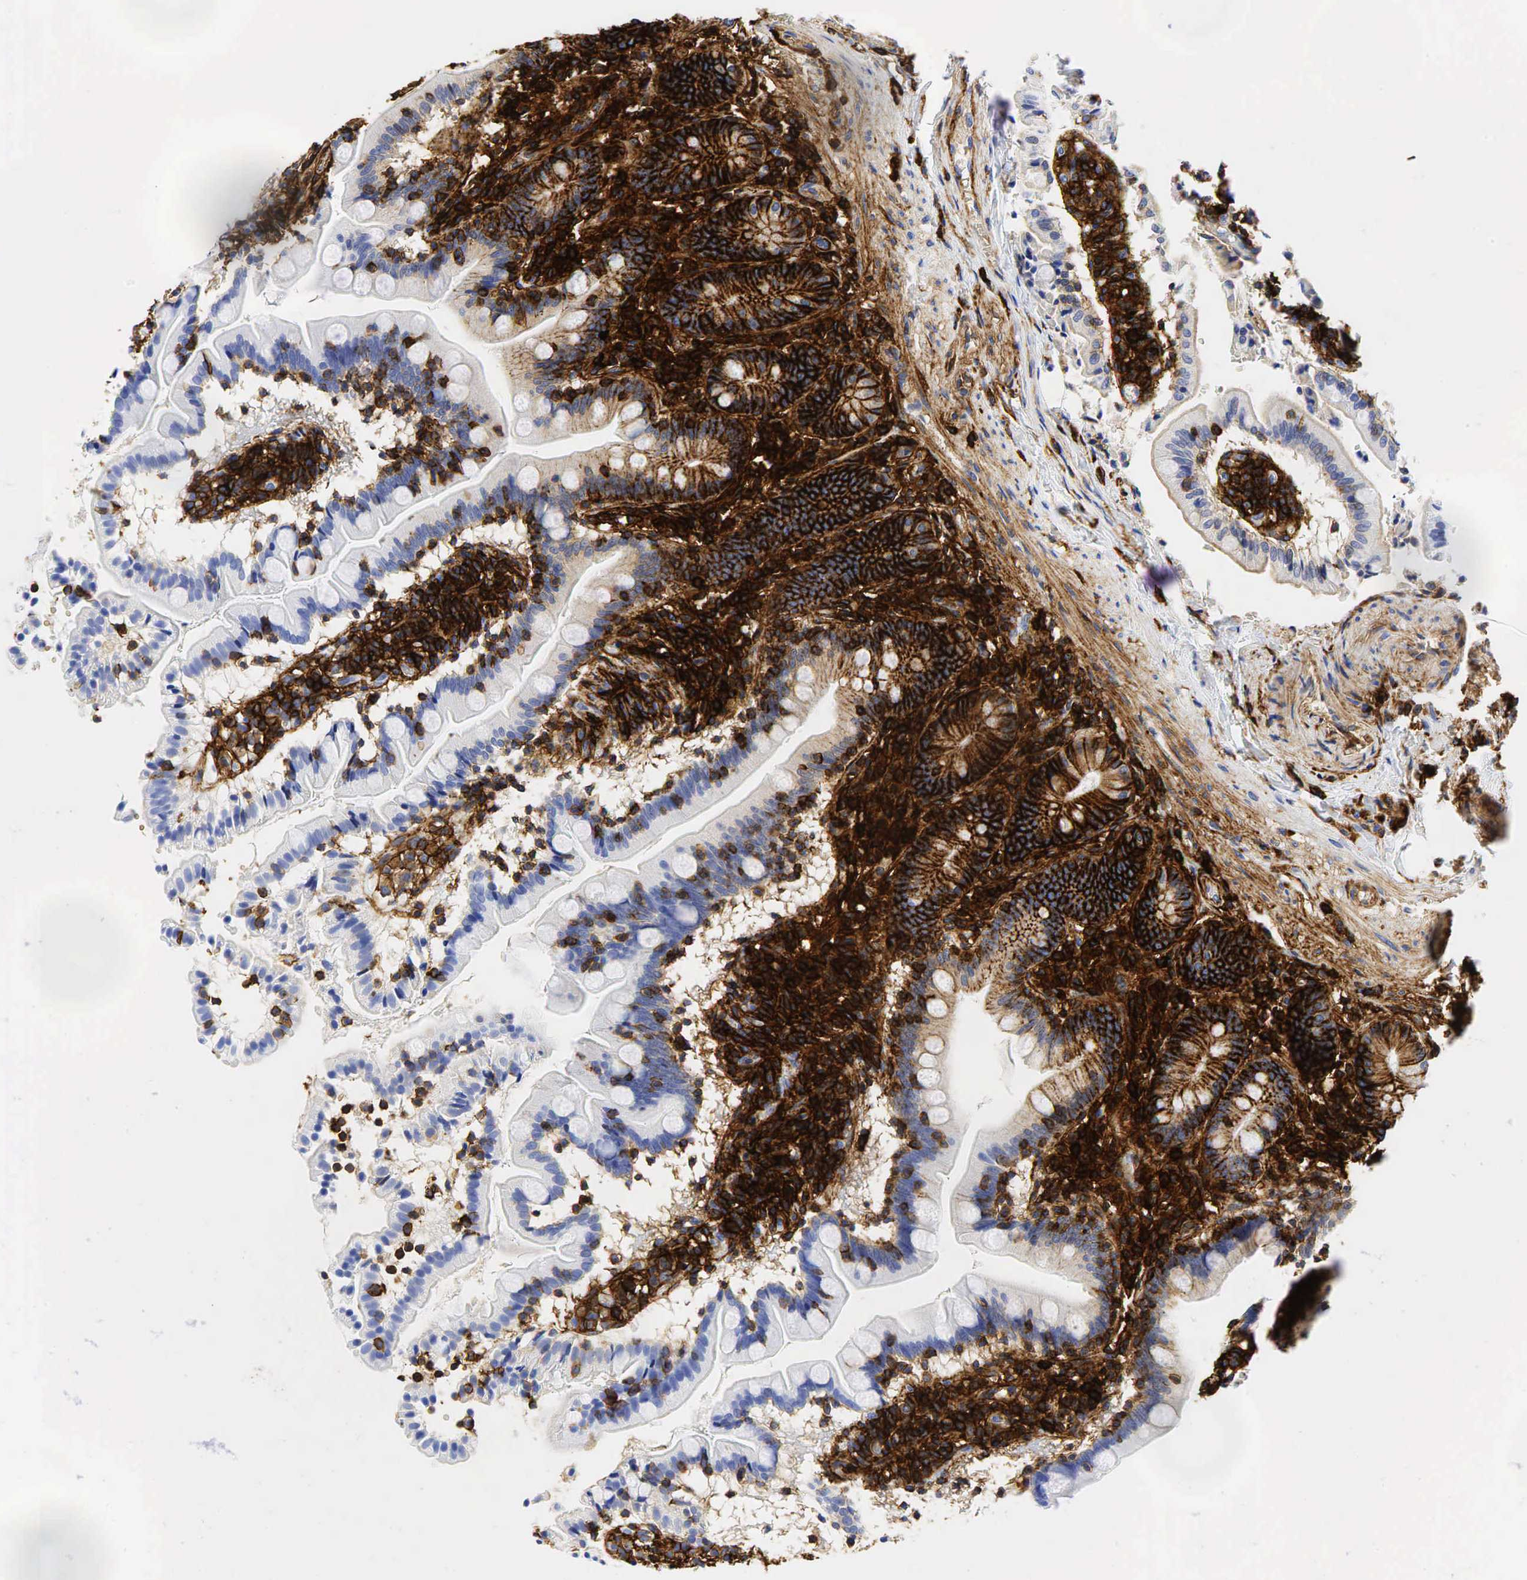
{"staining": {"intensity": "strong", "quantity": "25%-75%", "location": "cytoplasmic/membranous"}, "tissue": "small intestine", "cell_type": "Glandular cells", "image_type": "normal", "snomed": [{"axis": "morphology", "description": "Normal tissue, NOS"}, {"axis": "topography", "description": "Small intestine"}], "caption": "Small intestine stained for a protein (brown) exhibits strong cytoplasmic/membranous positive staining in approximately 25%-75% of glandular cells.", "gene": "CD44", "patient": {"sex": "female", "age": 69}}